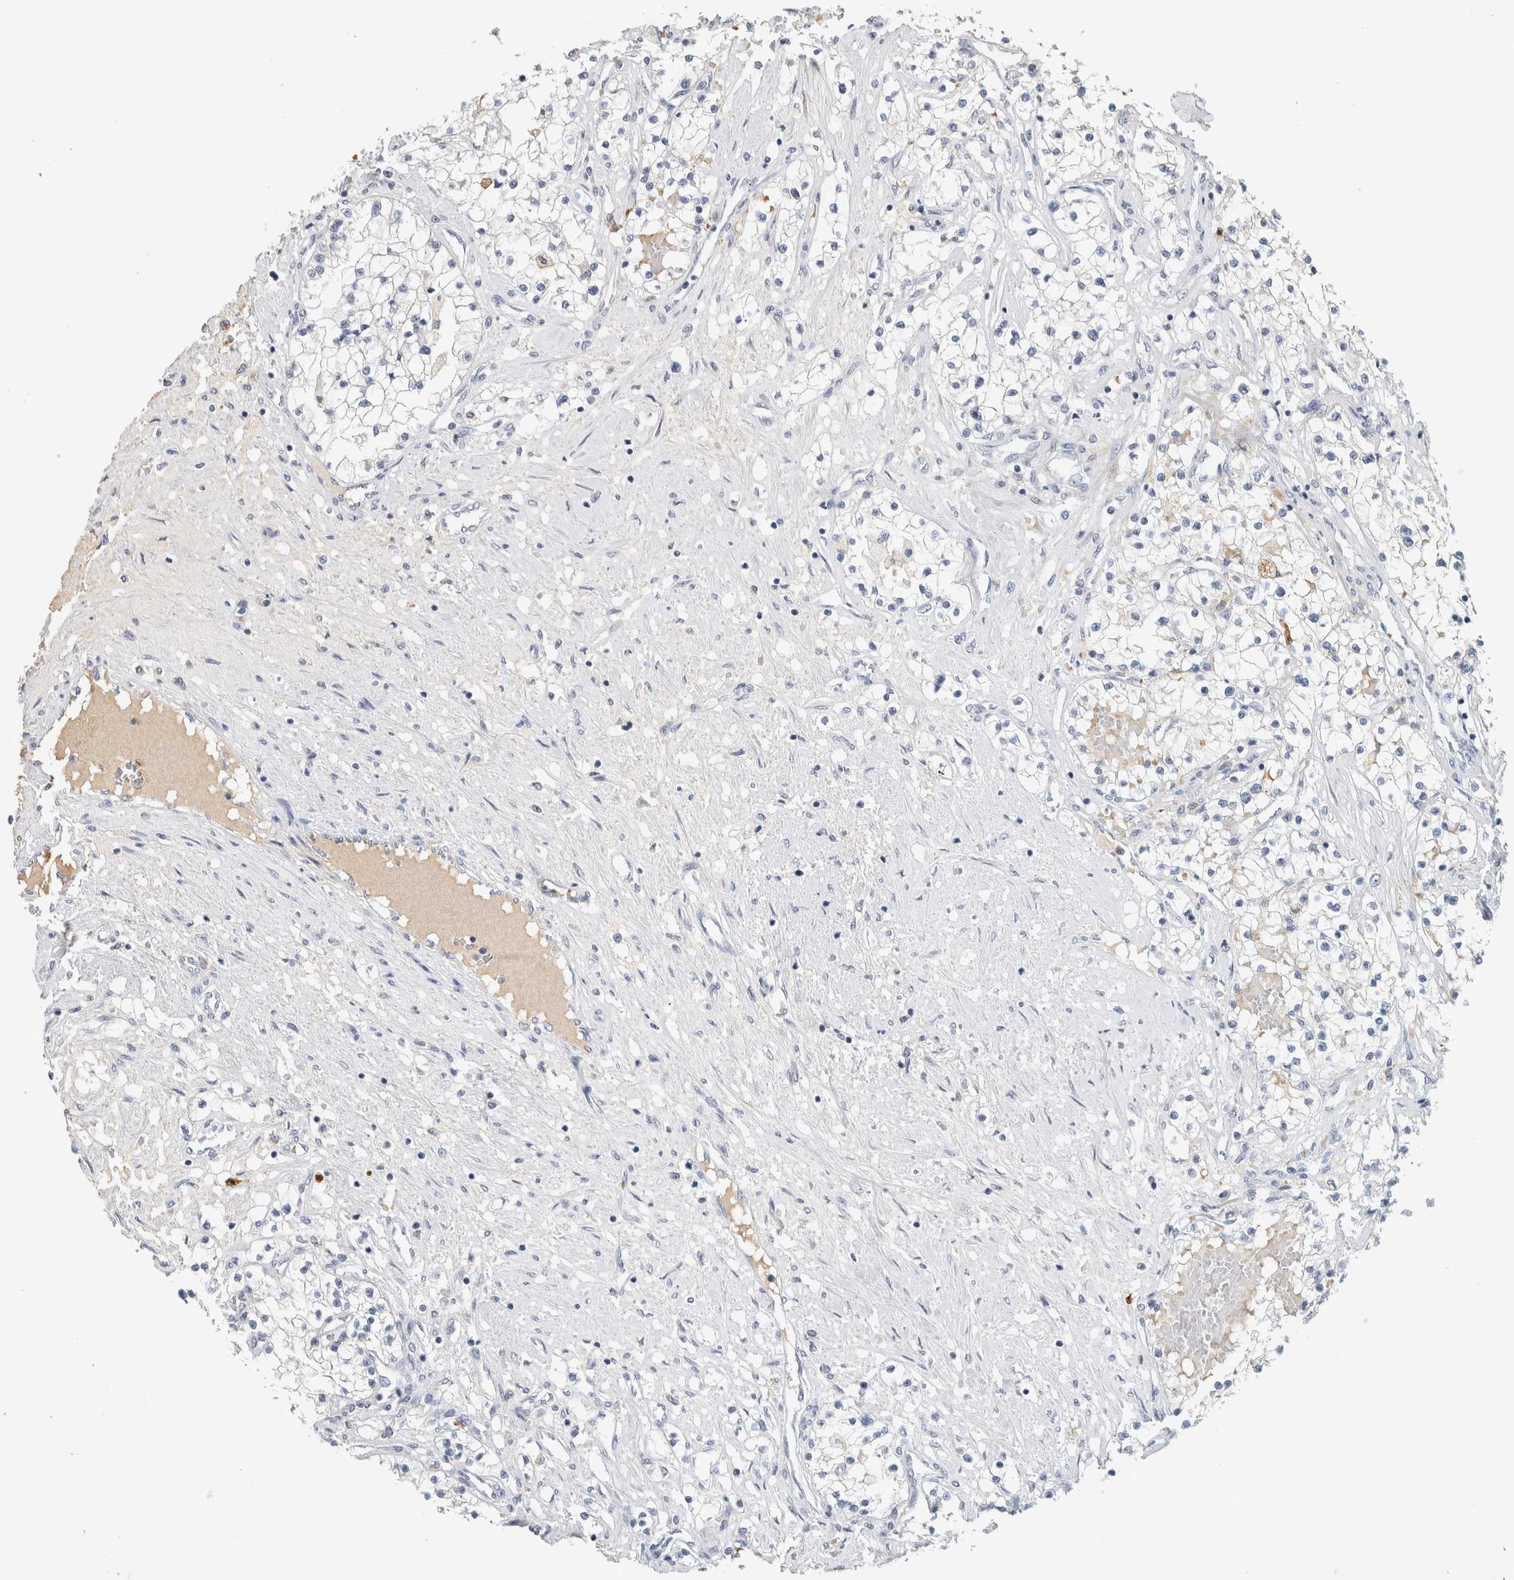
{"staining": {"intensity": "negative", "quantity": "none", "location": "none"}, "tissue": "renal cancer", "cell_type": "Tumor cells", "image_type": "cancer", "snomed": [{"axis": "morphology", "description": "Adenocarcinoma, NOS"}, {"axis": "topography", "description": "Kidney"}], "caption": "There is no significant positivity in tumor cells of renal cancer (adenocarcinoma).", "gene": "SCGB1A1", "patient": {"sex": "male", "age": 68}}